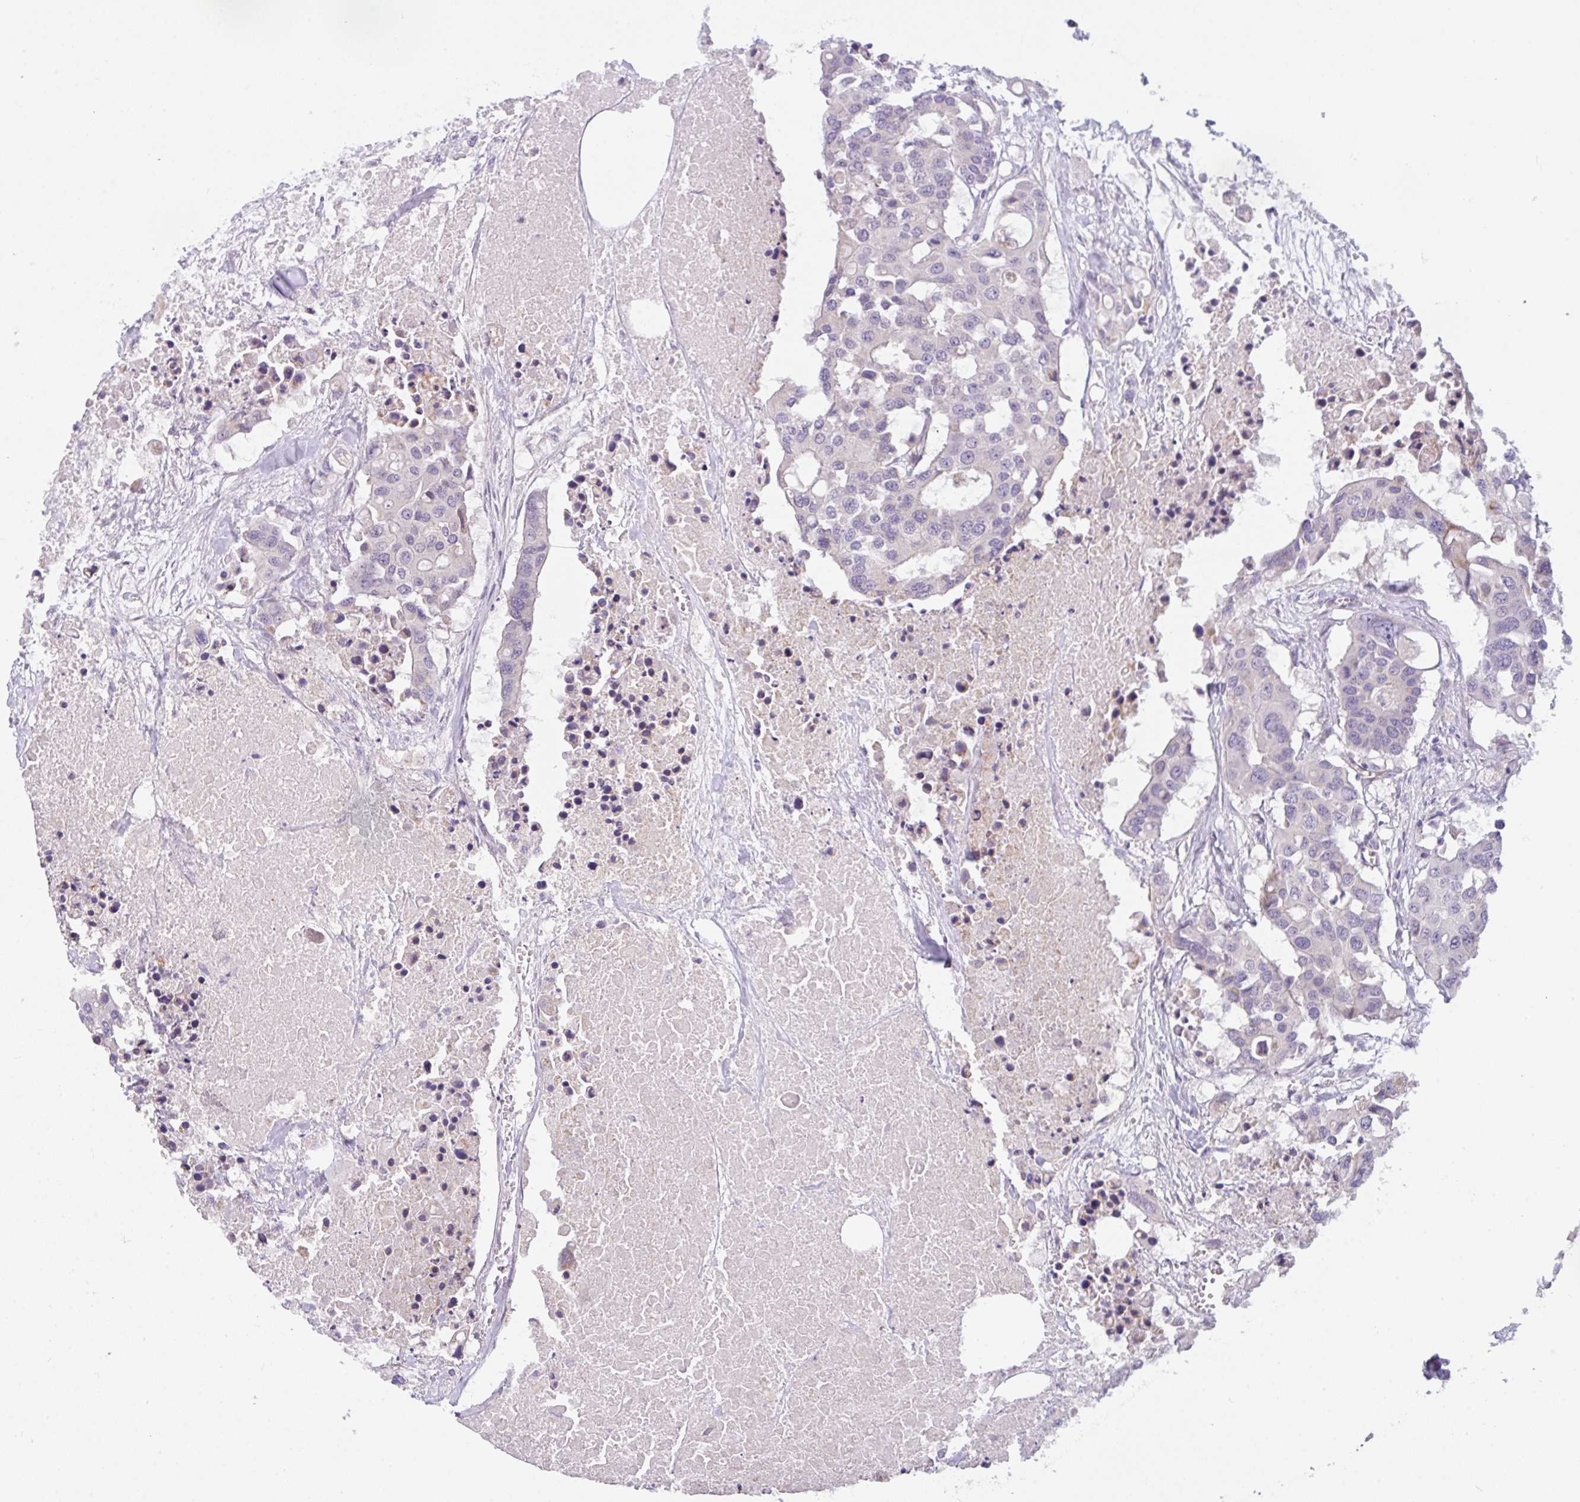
{"staining": {"intensity": "negative", "quantity": "none", "location": "none"}, "tissue": "colorectal cancer", "cell_type": "Tumor cells", "image_type": "cancer", "snomed": [{"axis": "morphology", "description": "Adenocarcinoma, NOS"}, {"axis": "topography", "description": "Colon"}], "caption": "An immunohistochemistry image of colorectal adenocarcinoma is shown. There is no staining in tumor cells of colorectal adenocarcinoma. (DAB (3,3'-diaminobenzidine) immunohistochemistry, high magnification).", "gene": "FILIP1", "patient": {"sex": "male", "age": 77}}